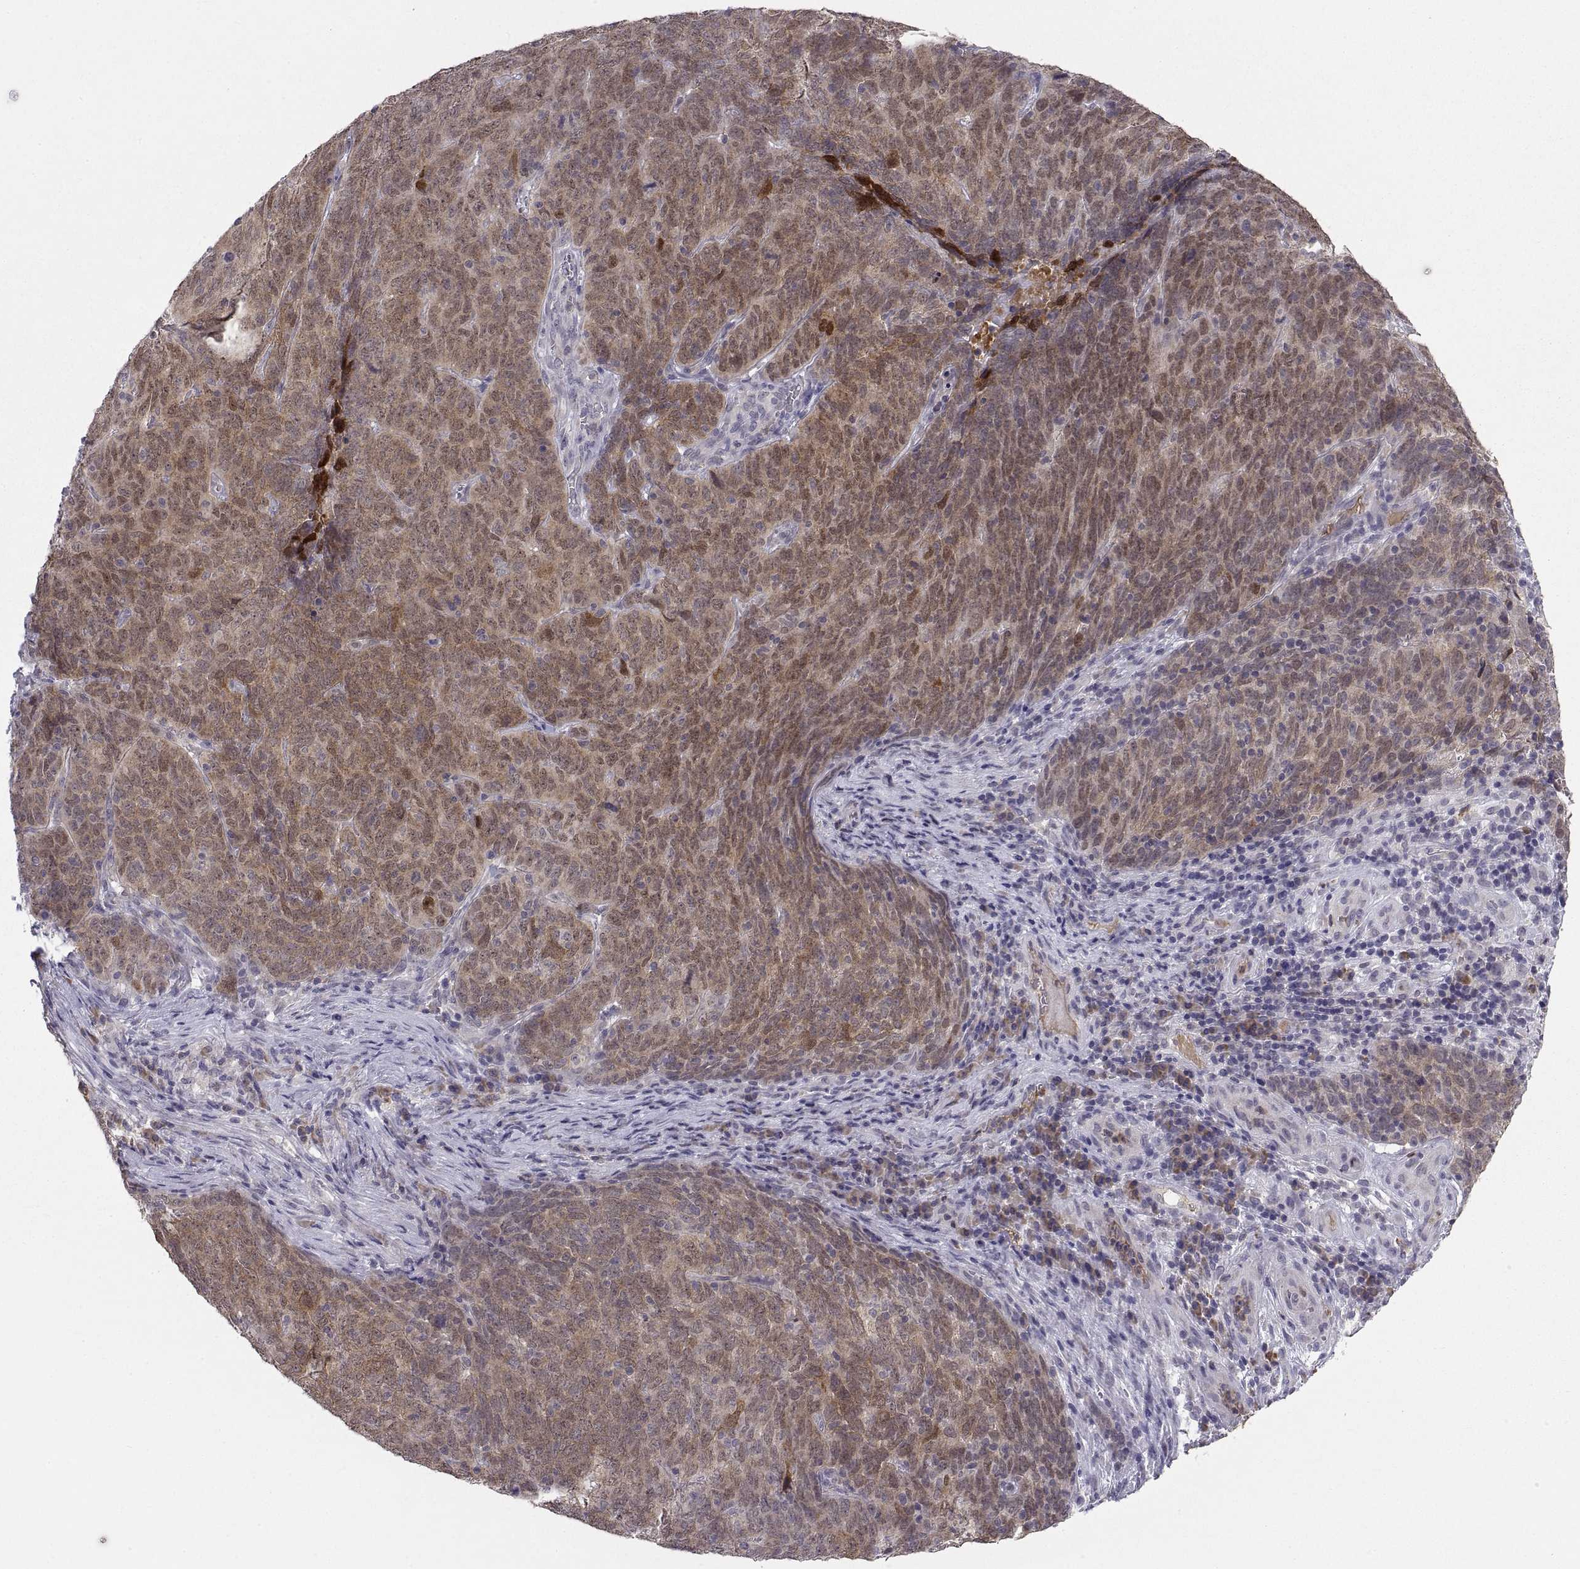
{"staining": {"intensity": "moderate", "quantity": ">75%", "location": "cytoplasmic/membranous"}, "tissue": "skin cancer", "cell_type": "Tumor cells", "image_type": "cancer", "snomed": [{"axis": "morphology", "description": "Squamous cell carcinoma, NOS"}, {"axis": "topography", "description": "Skin"}, {"axis": "topography", "description": "Anal"}], "caption": "Skin squamous cell carcinoma tissue shows moderate cytoplasmic/membranous expression in approximately >75% of tumor cells", "gene": "PKP1", "patient": {"sex": "female", "age": 51}}